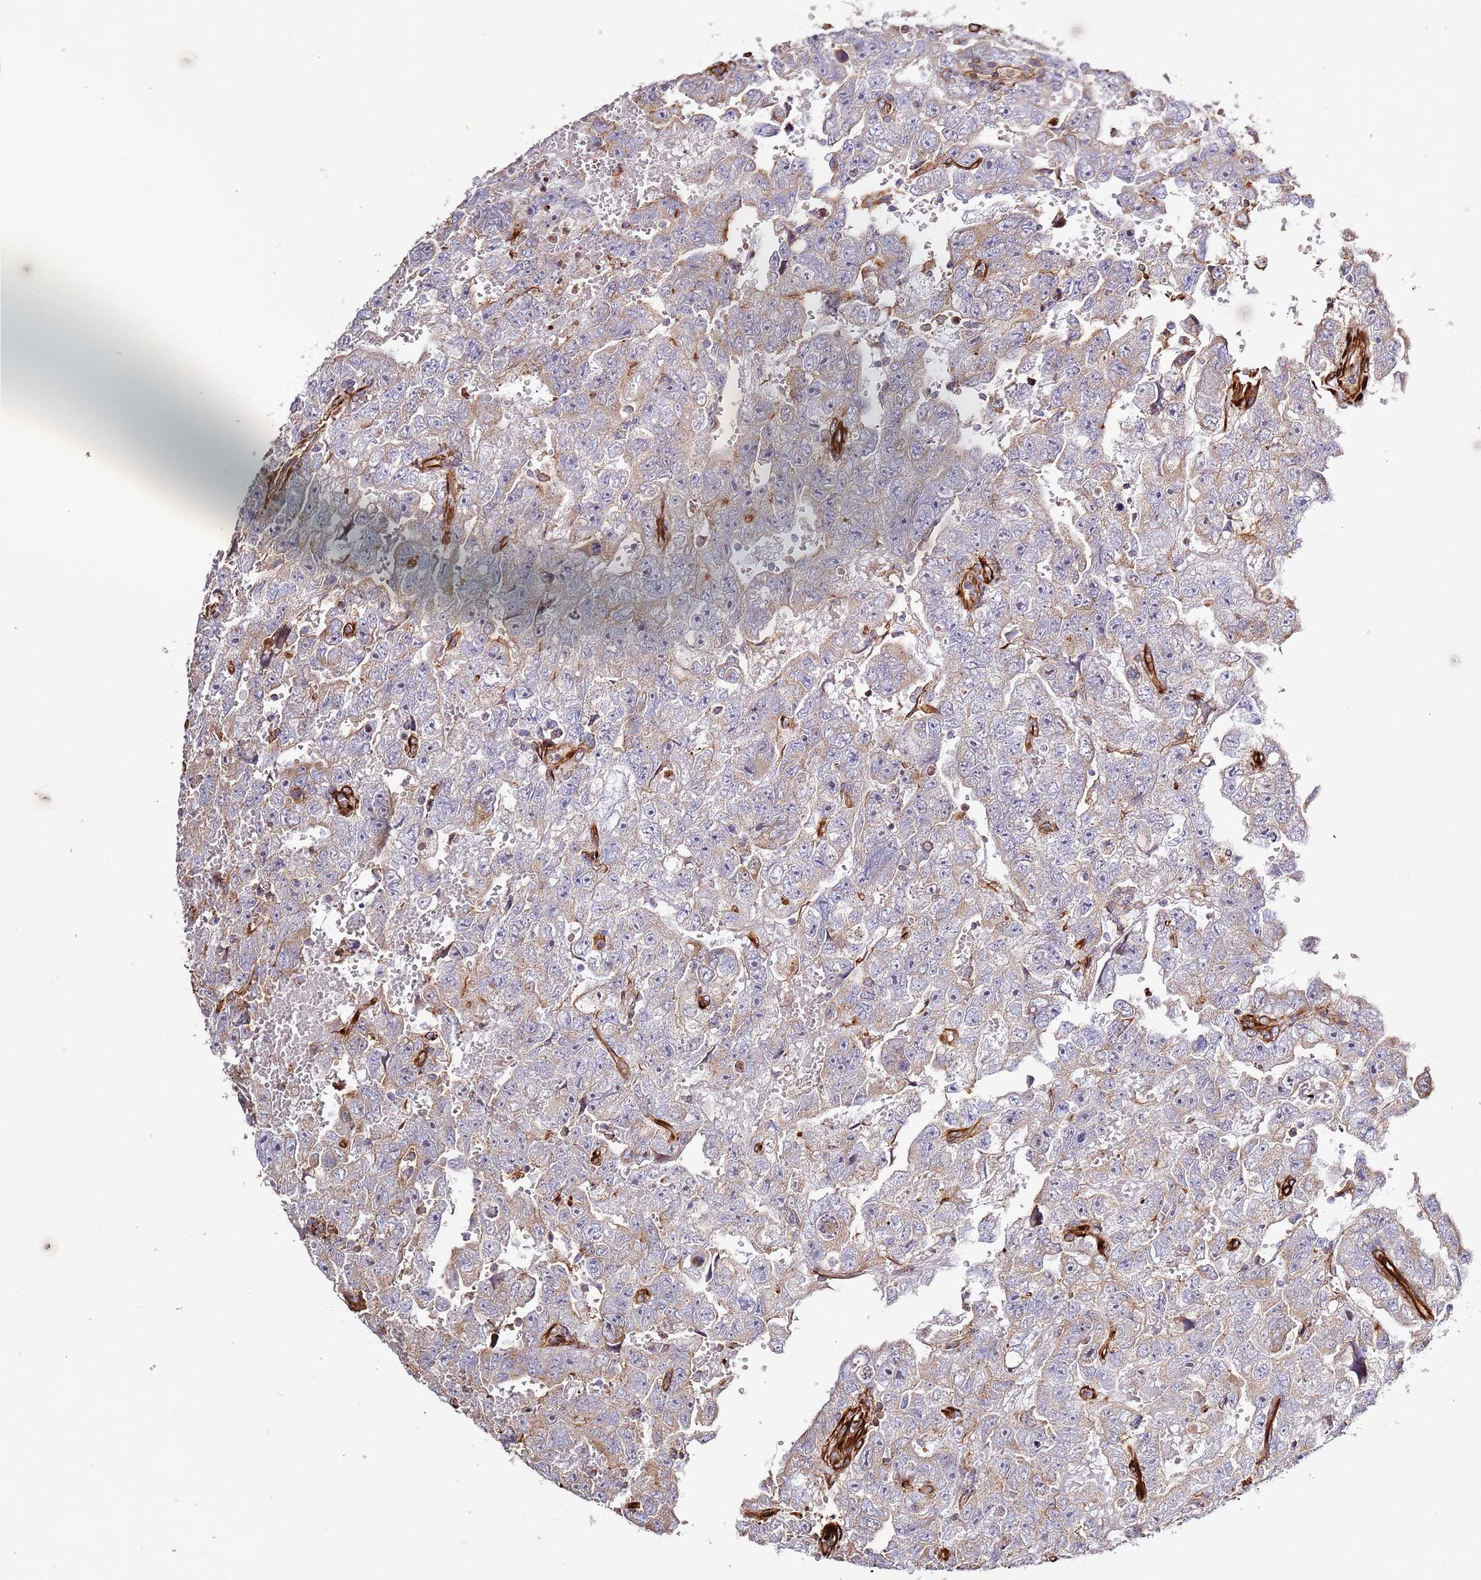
{"staining": {"intensity": "weak", "quantity": "<25%", "location": "cytoplasmic/membranous"}, "tissue": "testis cancer", "cell_type": "Tumor cells", "image_type": "cancer", "snomed": [{"axis": "morphology", "description": "Carcinoma, Embryonal, NOS"}, {"axis": "topography", "description": "Testis"}], "caption": "This is a image of immunohistochemistry (IHC) staining of testis cancer, which shows no expression in tumor cells.", "gene": "MRGPRE", "patient": {"sex": "male", "age": 45}}